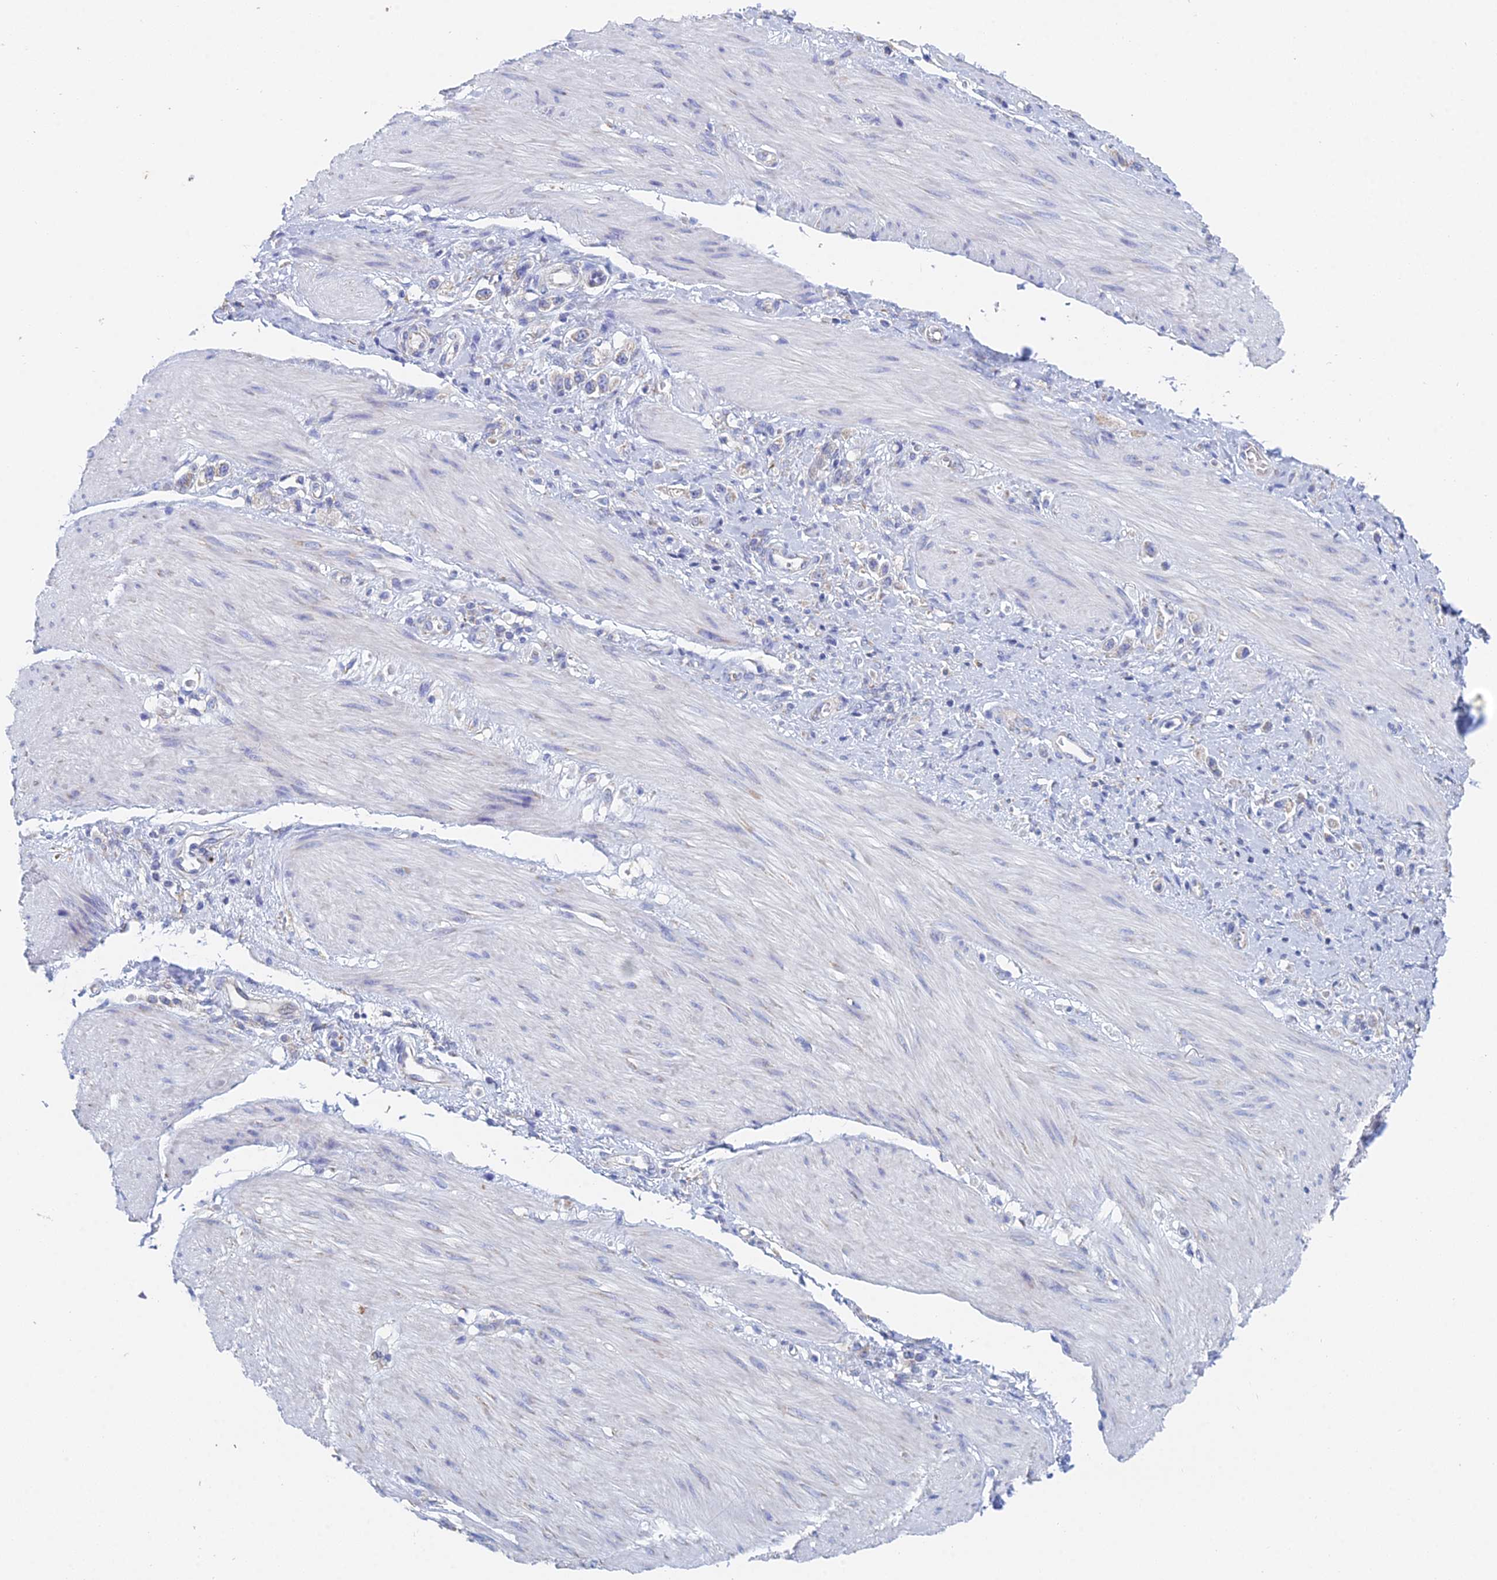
{"staining": {"intensity": "weak", "quantity": "25%-75%", "location": "cytoplasmic/membranous"}, "tissue": "stomach cancer", "cell_type": "Tumor cells", "image_type": "cancer", "snomed": [{"axis": "morphology", "description": "Adenocarcinoma, NOS"}, {"axis": "topography", "description": "Stomach"}], "caption": "Immunohistochemistry (IHC) of stomach cancer (adenocarcinoma) exhibits low levels of weak cytoplasmic/membranous expression in approximately 25%-75% of tumor cells. The protein is shown in brown color, while the nuclei are stained blue.", "gene": "CRACR2B", "patient": {"sex": "female", "age": 65}}